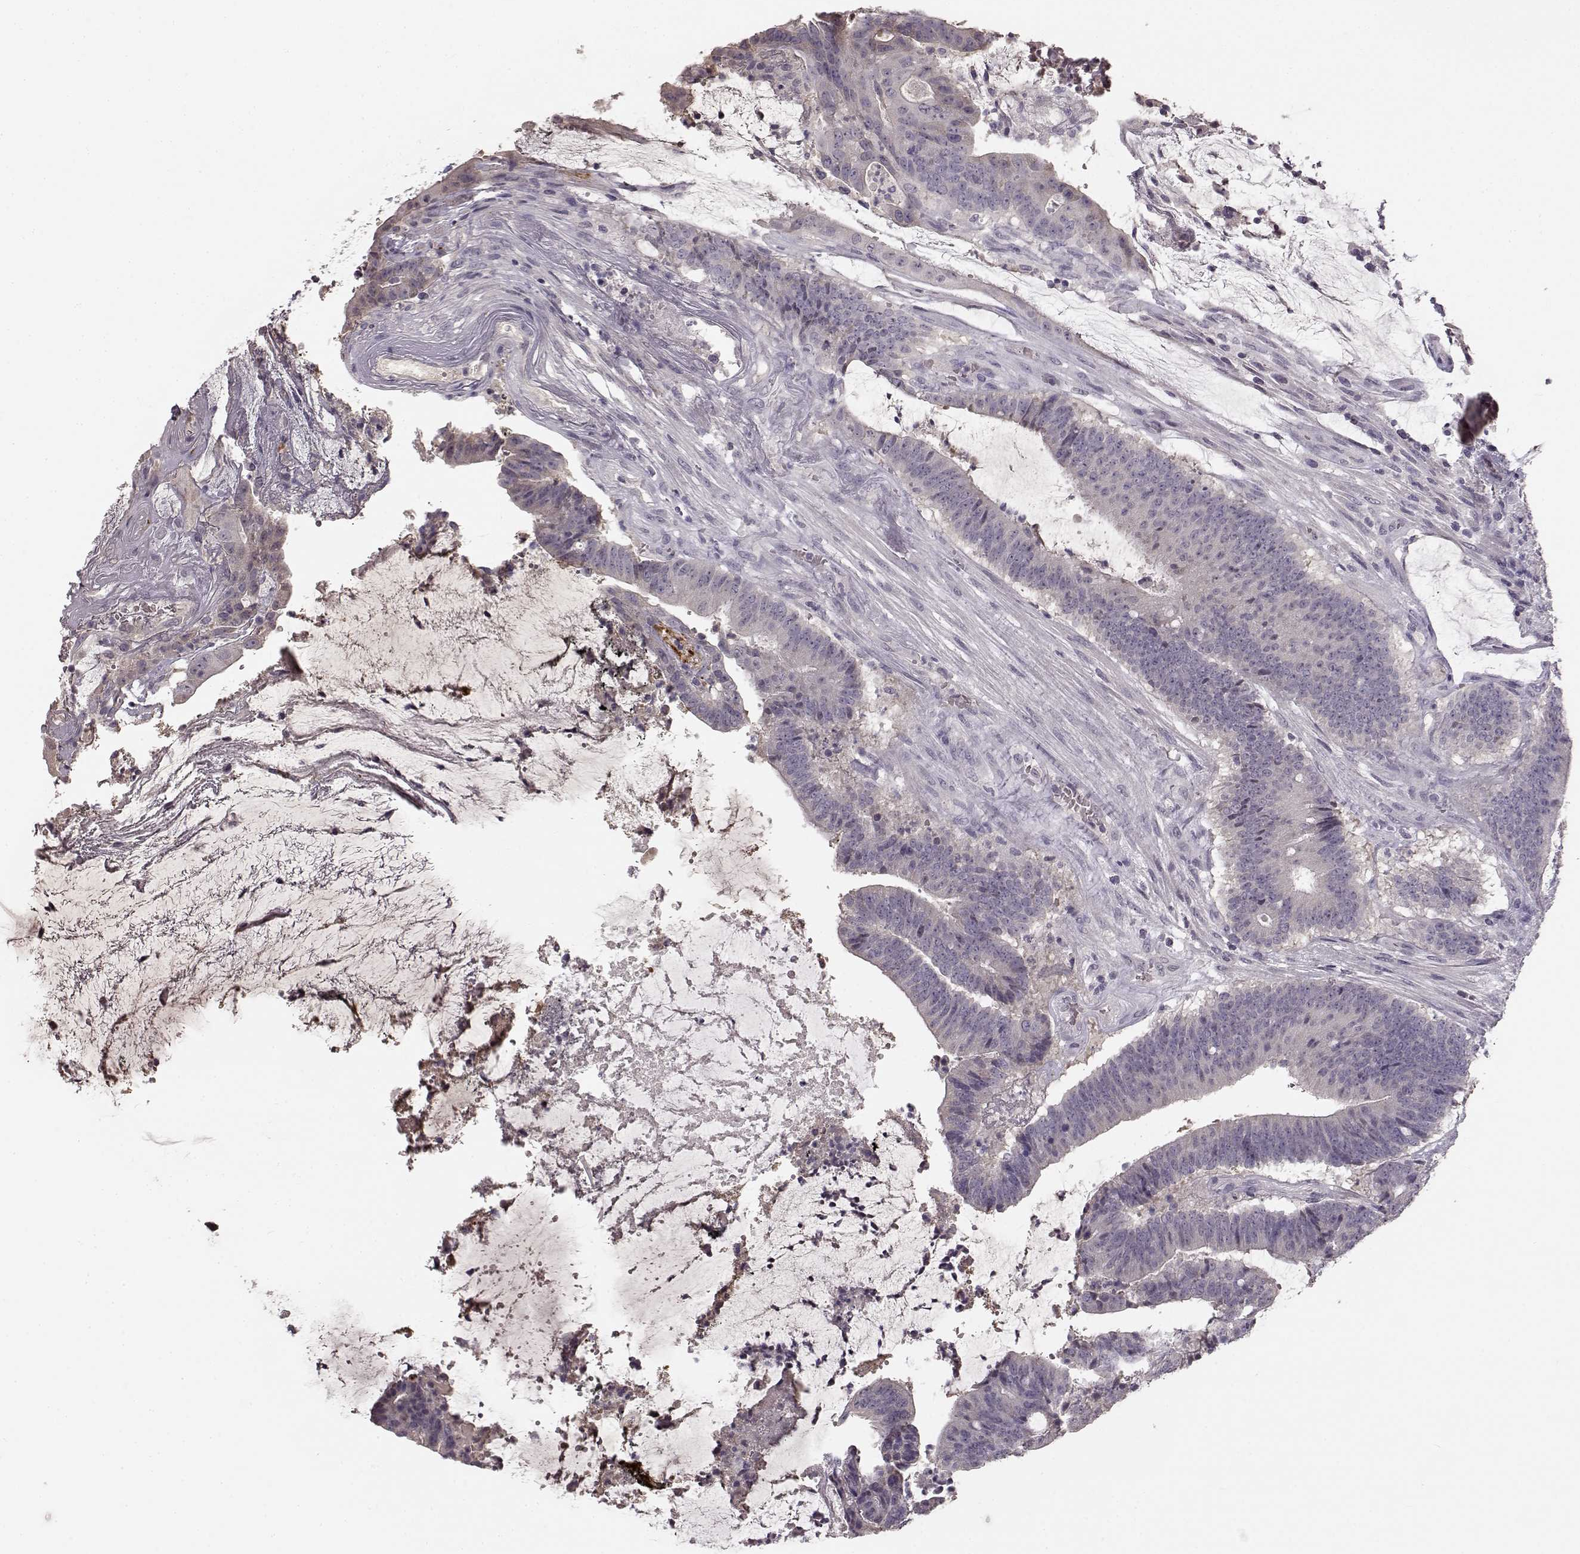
{"staining": {"intensity": "negative", "quantity": "none", "location": "none"}, "tissue": "colorectal cancer", "cell_type": "Tumor cells", "image_type": "cancer", "snomed": [{"axis": "morphology", "description": "Adenocarcinoma, NOS"}, {"axis": "topography", "description": "Colon"}], "caption": "This is an immunohistochemistry (IHC) photomicrograph of human colorectal cancer. There is no staining in tumor cells.", "gene": "BFSP2", "patient": {"sex": "female", "age": 43}}